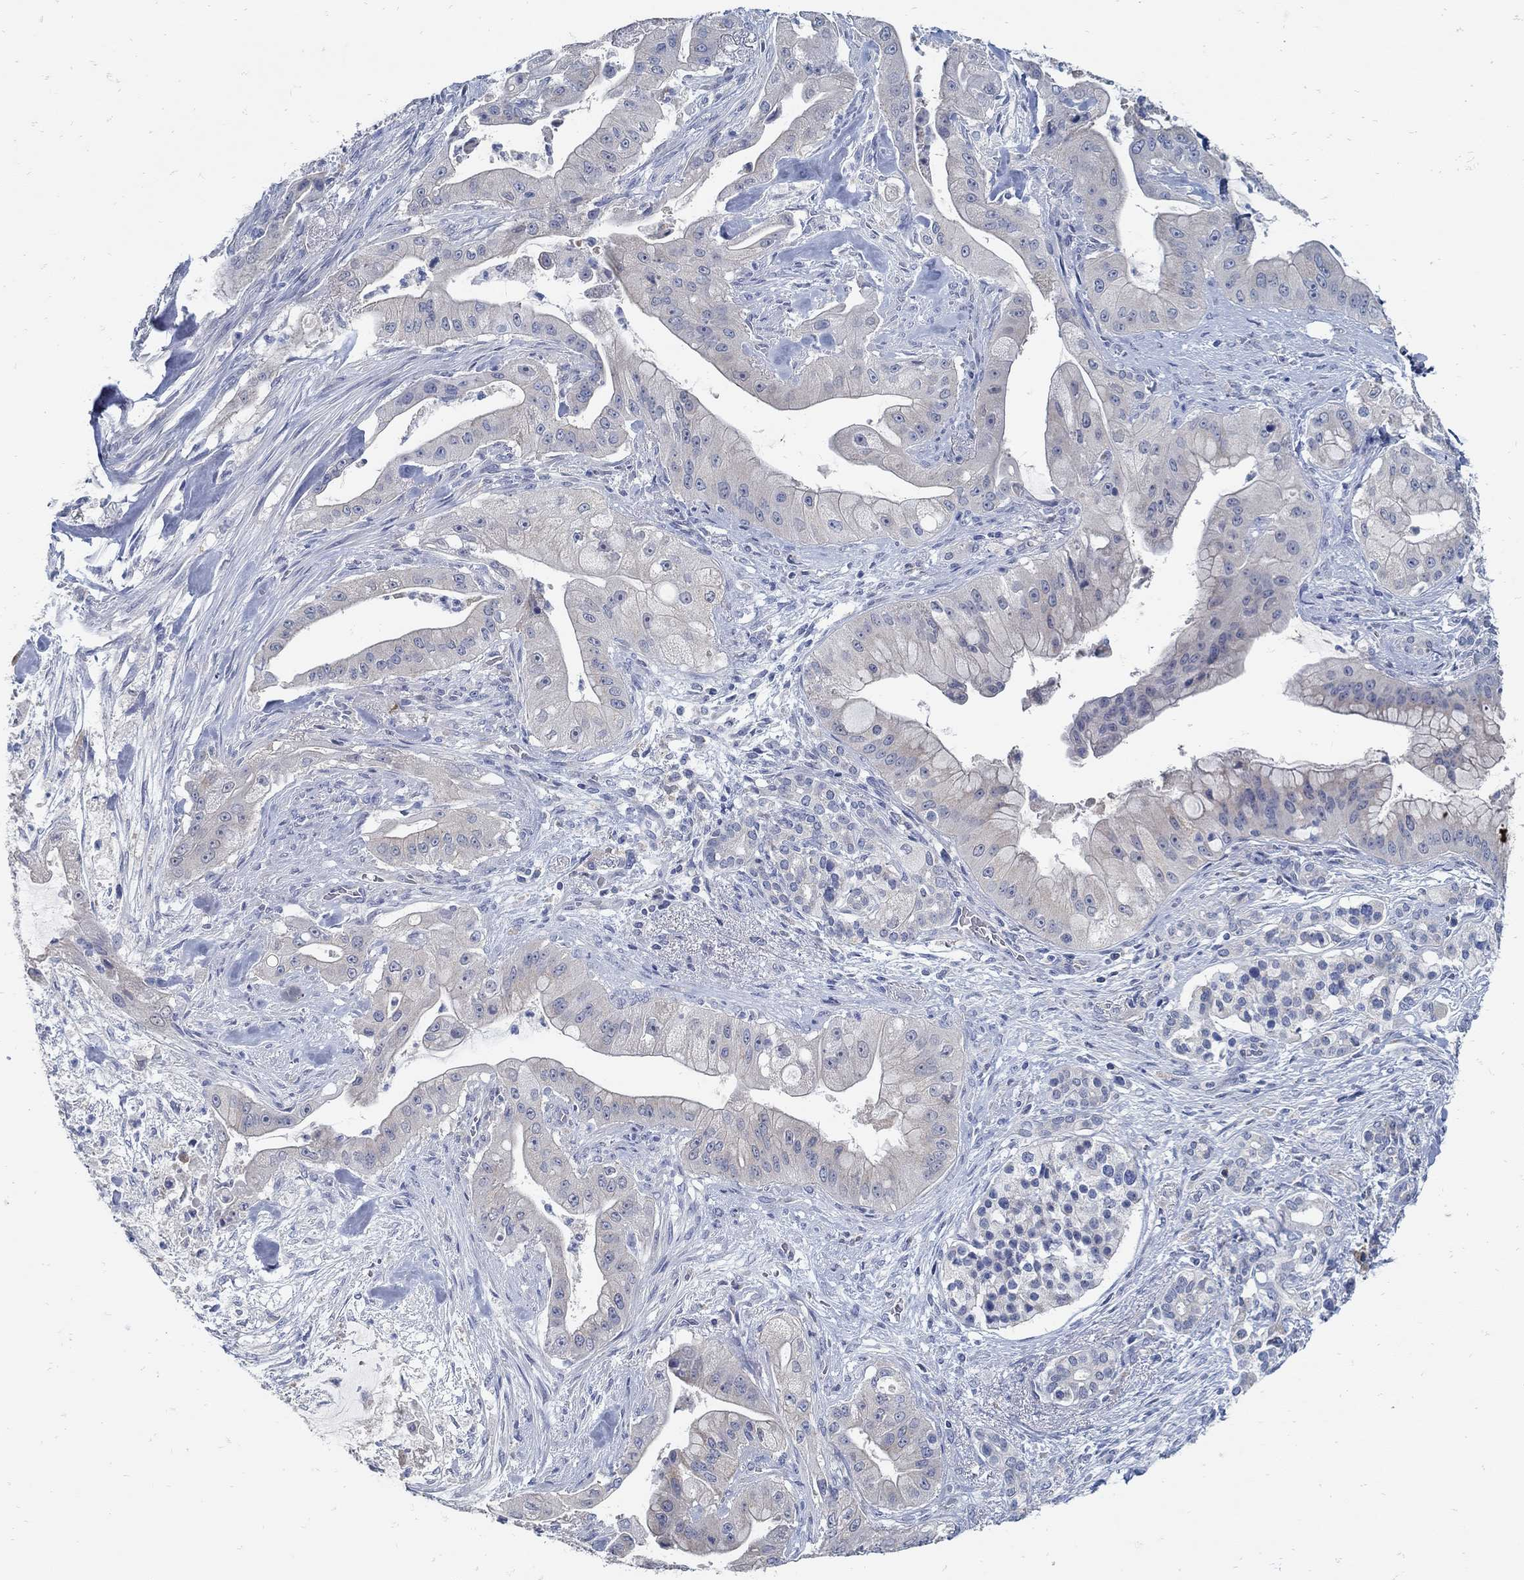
{"staining": {"intensity": "negative", "quantity": "none", "location": "none"}, "tissue": "pancreatic cancer", "cell_type": "Tumor cells", "image_type": "cancer", "snomed": [{"axis": "morphology", "description": "Normal tissue, NOS"}, {"axis": "morphology", "description": "Inflammation, NOS"}, {"axis": "morphology", "description": "Adenocarcinoma, NOS"}, {"axis": "topography", "description": "Pancreas"}], "caption": "A high-resolution micrograph shows immunohistochemistry staining of pancreatic cancer, which shows no significant positivity in tumor cells.", "gene": "ZFAND4", "patient": {"sex": "male", "age": 57}}